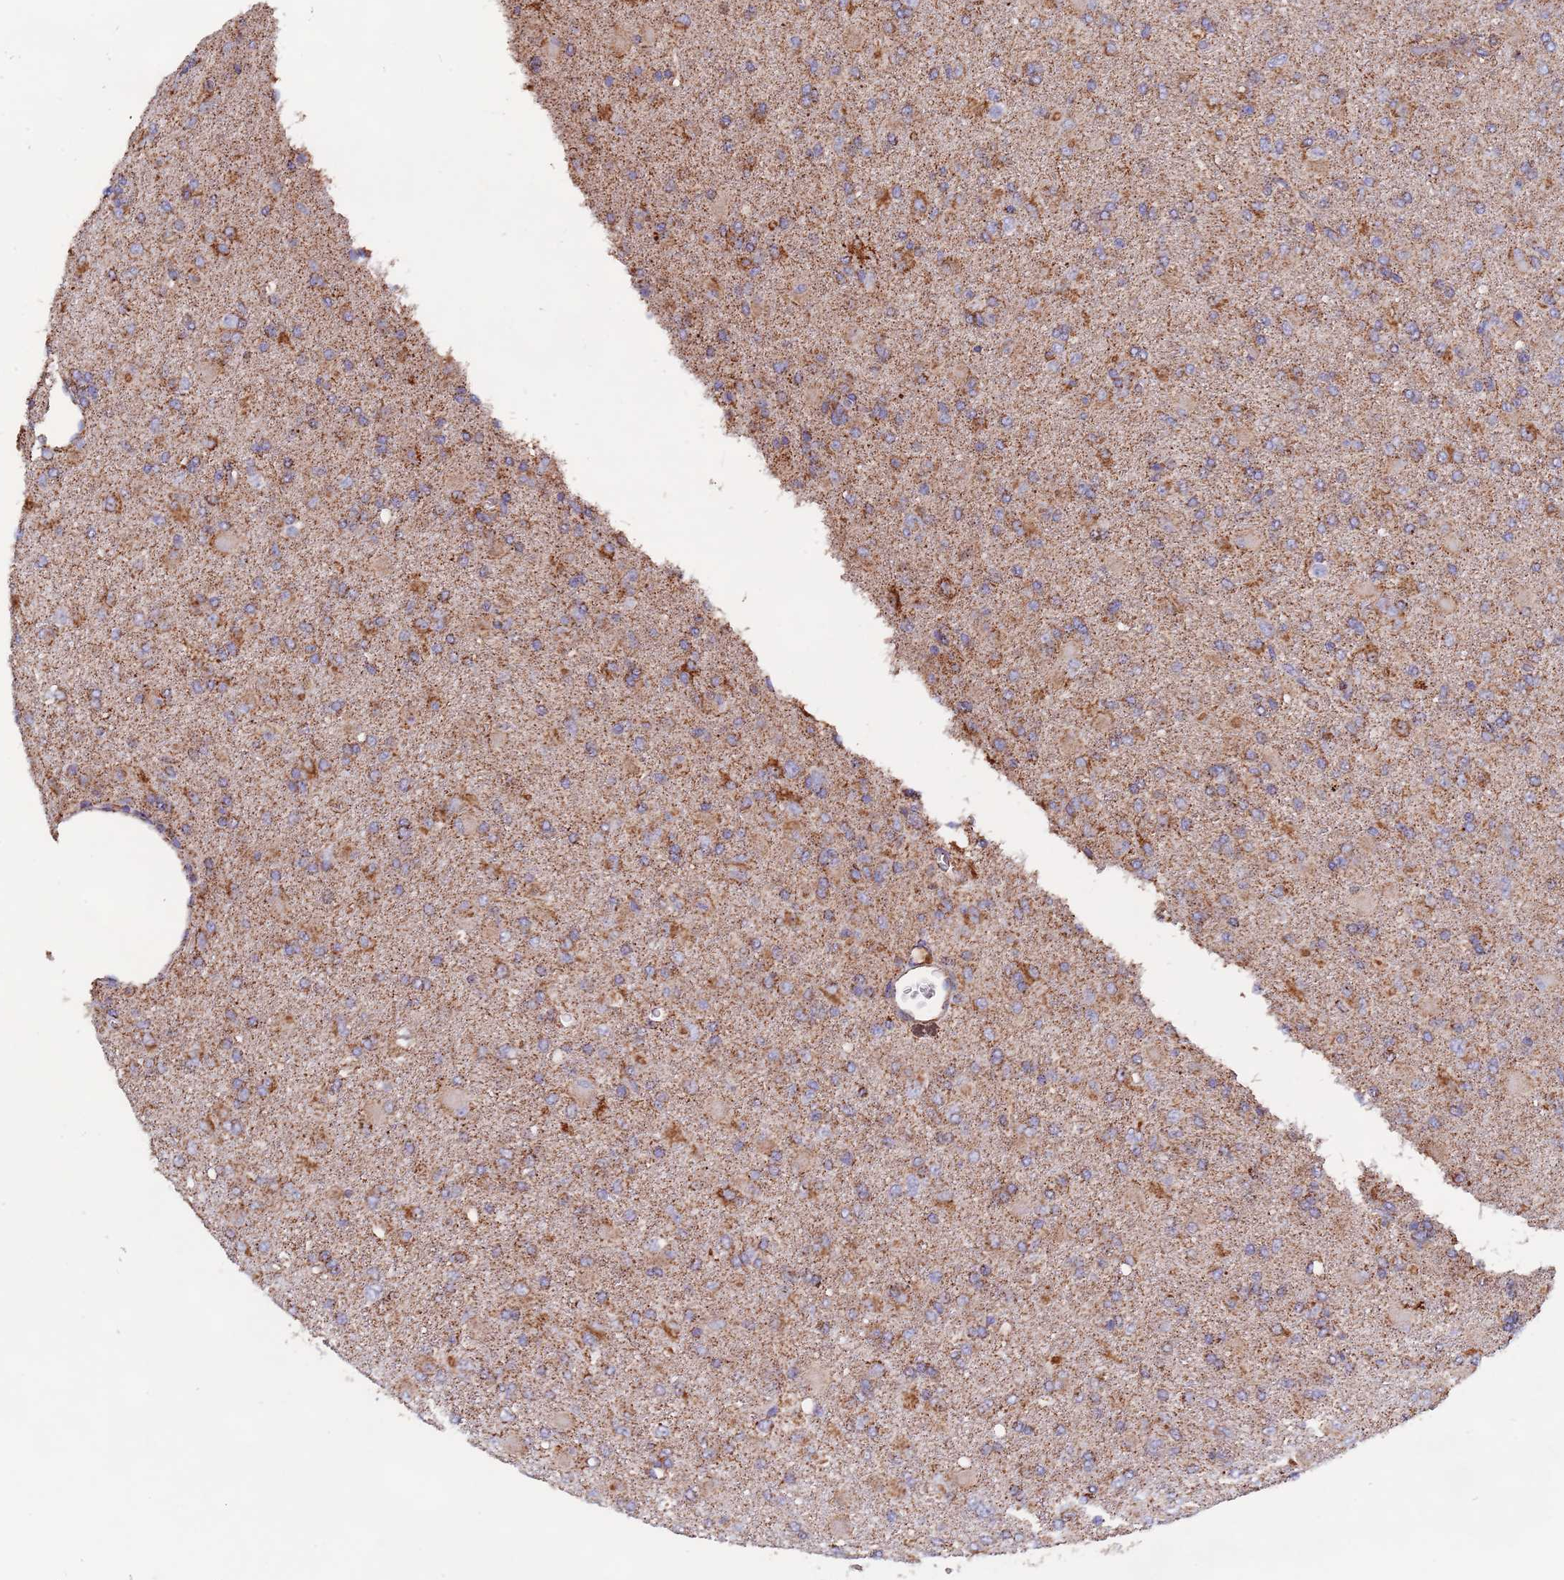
{"staining": {"intensity": "moderate", "quantity": ">75%", "location": "cytoplasmic/membranous"}, "tissue": "glioma", "cell_type": "Tumor cells", "image_type": "cancer", "snomed": [{"axis": "morphology", "description": "Glioma, malignant, Low grade"}, {"axis": "topography", "description": "Brain"}], "caption": "Immunohistochemical staining of glioma displays medium levels of moderate cytoplasmic/membranous positivity in approximately >75% of tumor cells.", "gene": "PGP", "patient": {"sex": "male", "age": 65}}